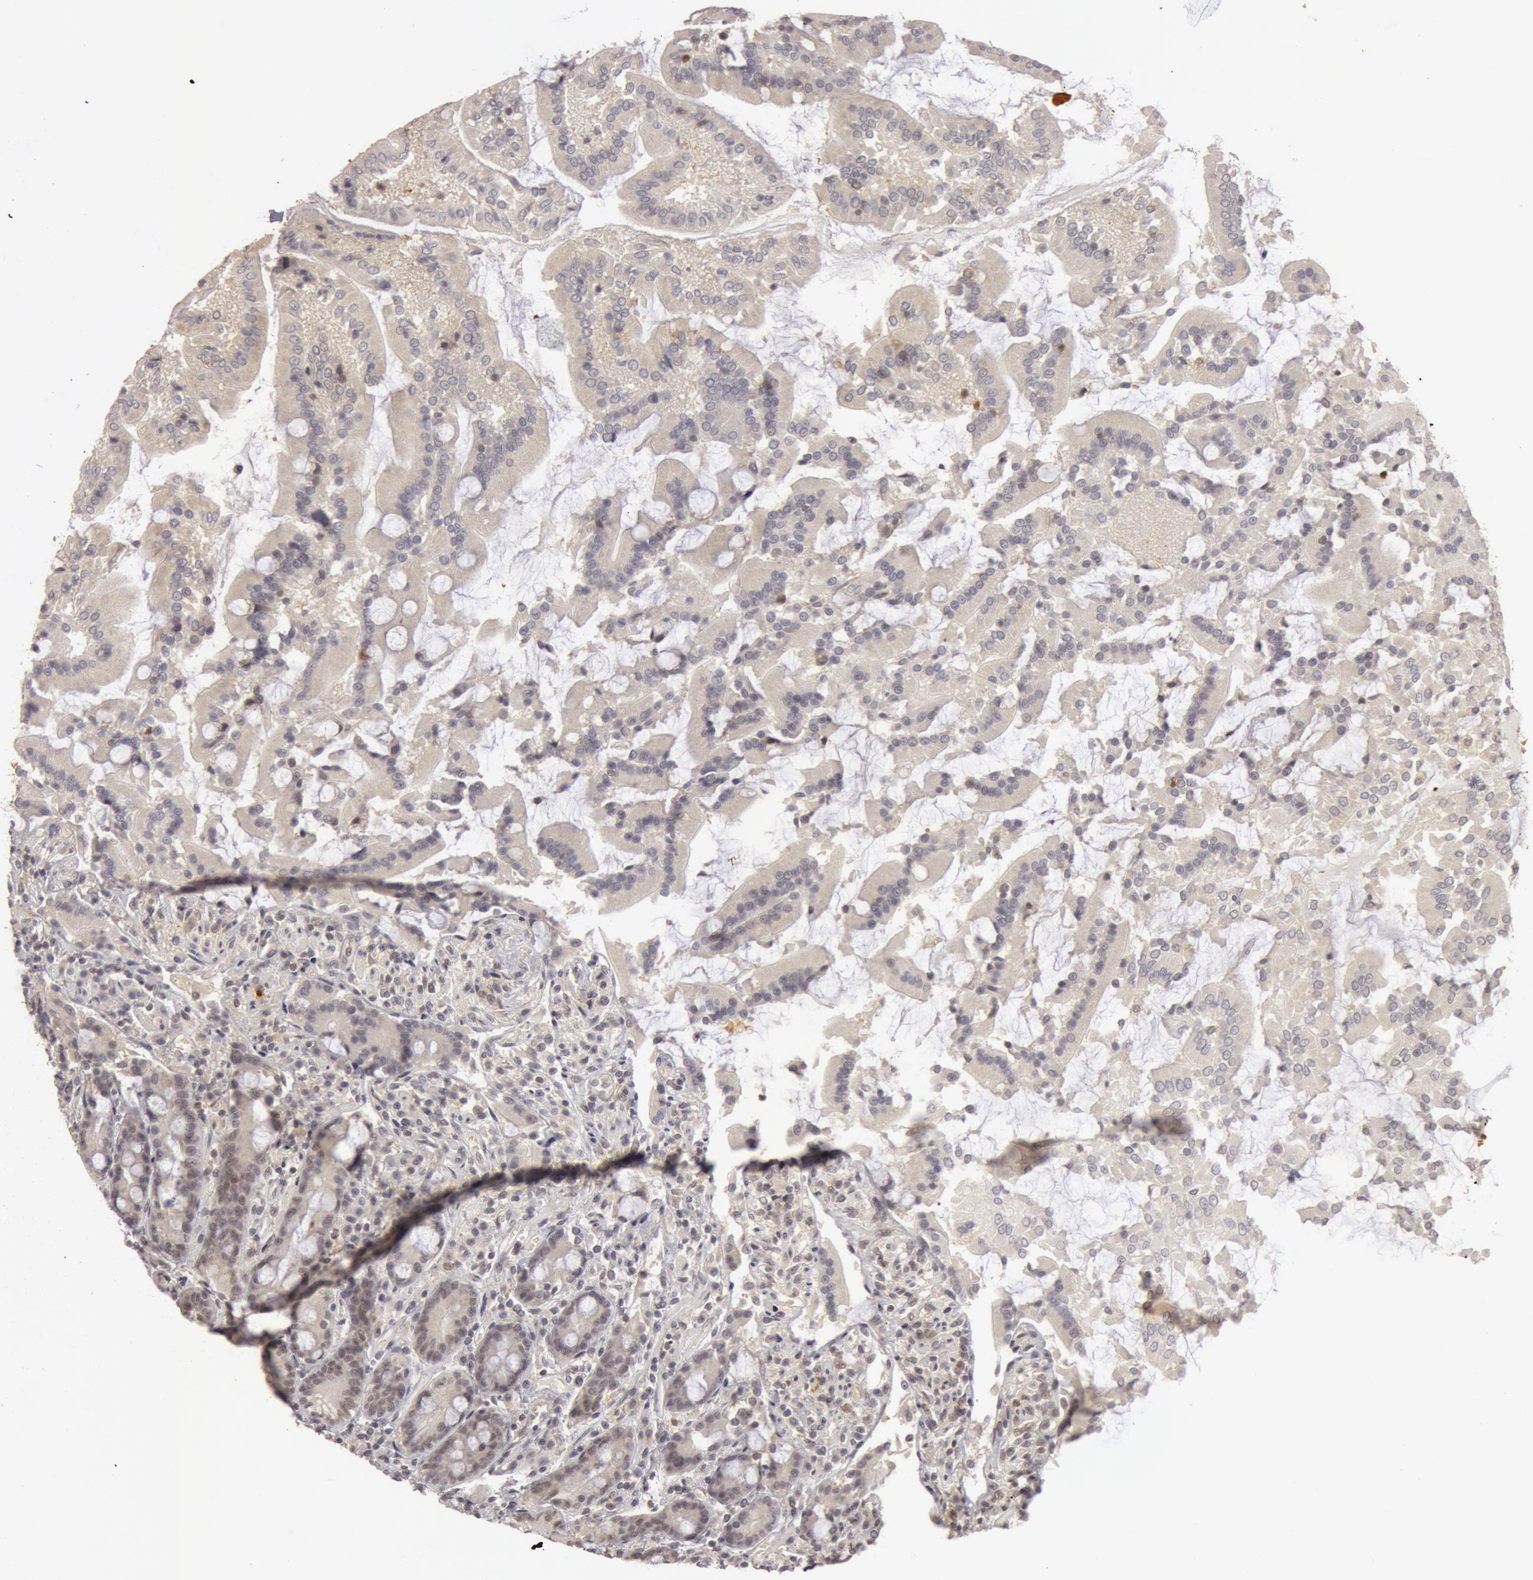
{"staining": {"intensity": "weak", "quantity": "25%-75%", "location": "nuclear"}, "tissue": "duodenum", "cell_type": "Glandular cells", "image_type": "normal", "snomed": [{"axis": "morphology", "description": "Normal tissue, NOS"}, {"axis": "topography", "description": "Duodenum"}], "caption": "Glandular cells show weak nuclear staining in approximately 25%-75% of cells in unremarkable duodenum.", "gene": "OASL", "patient": {"sex": "female", "age": 64}}